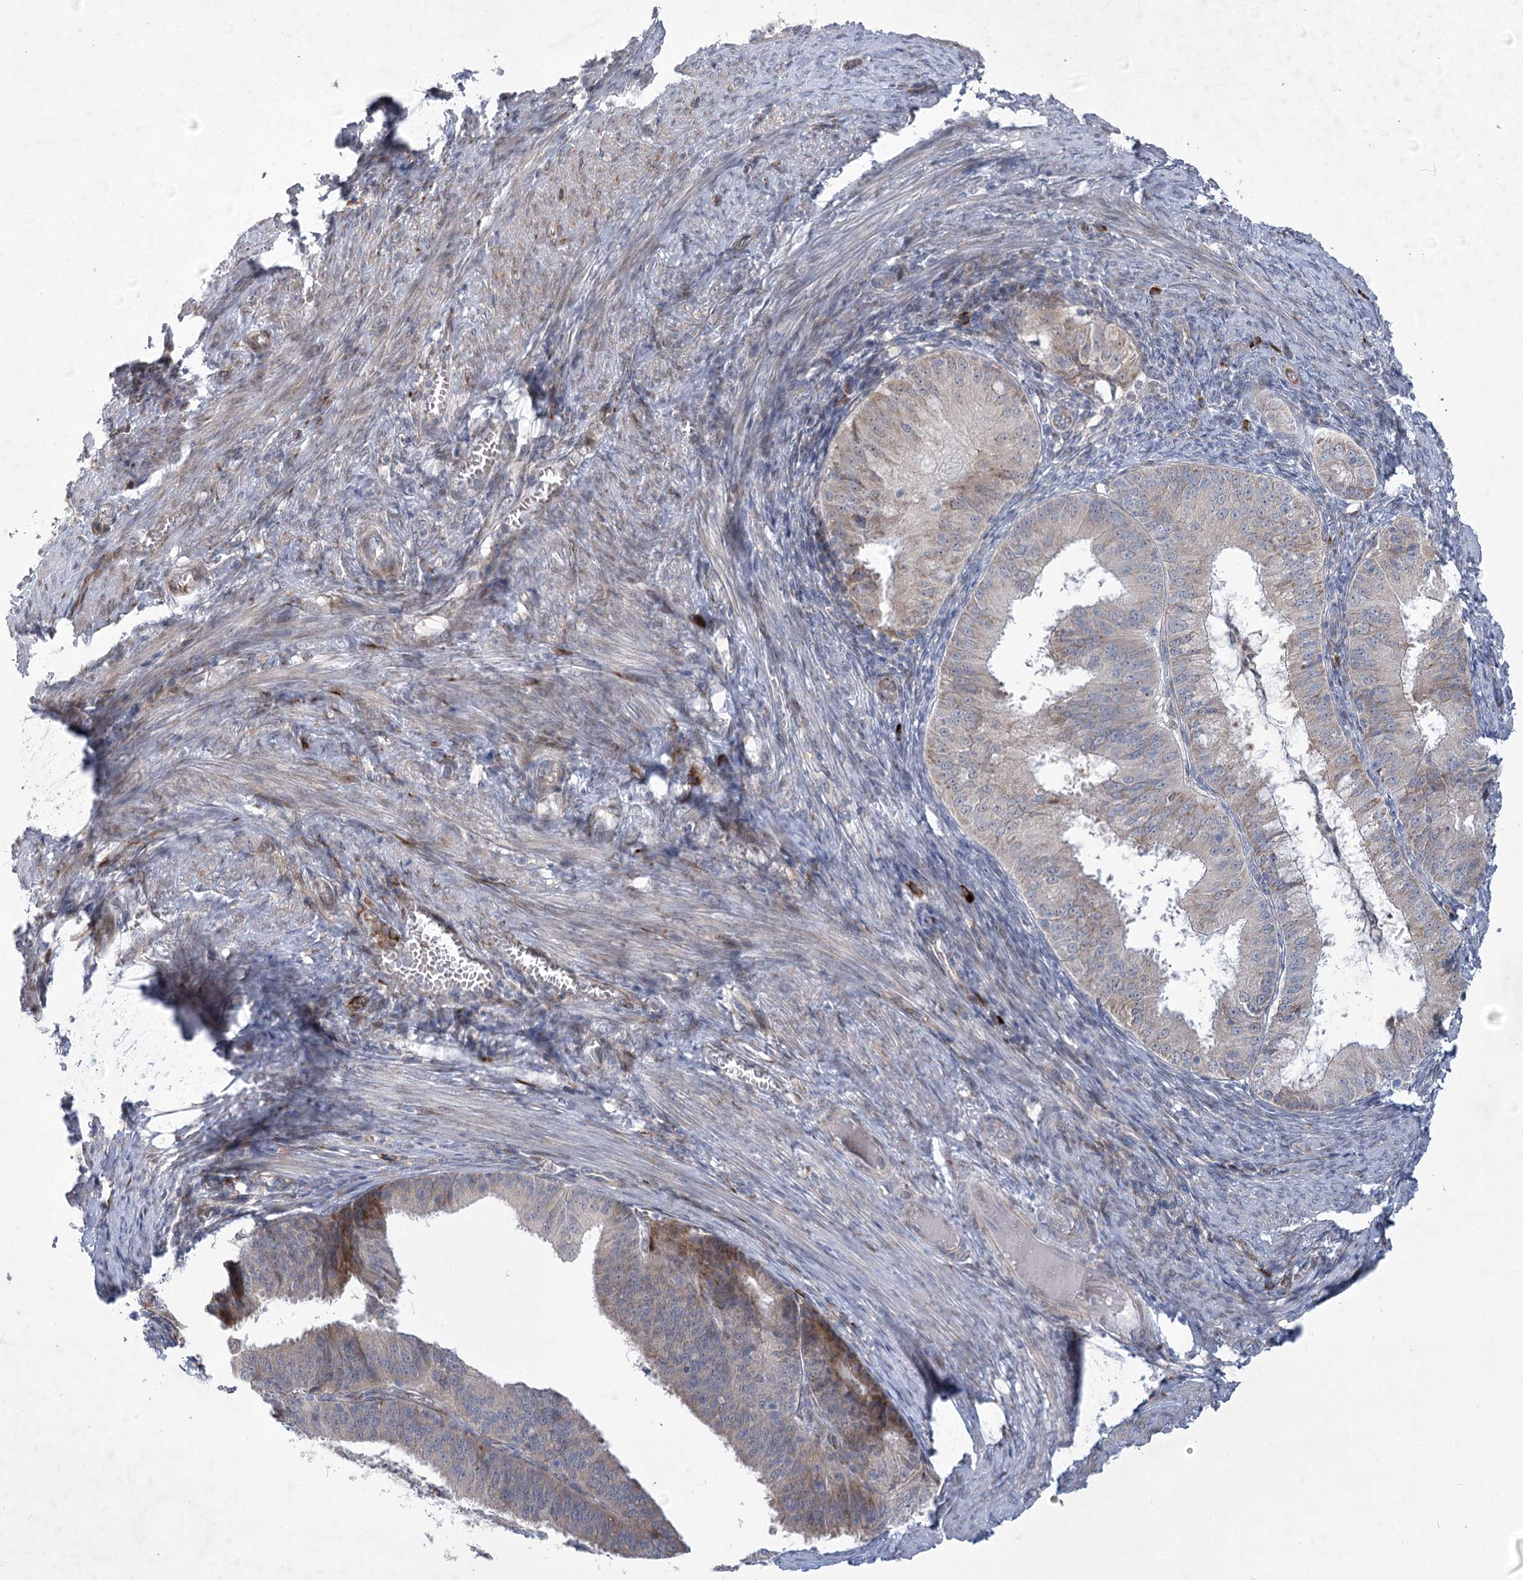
{"staining": {"intensity": "negative", "quantity": "none", "location": "none"}, "tissue": "endometrial cancer", "cell_type": "Tumor cells", "image_type": "cancer", "snomed": [{"axis": "morphology", "description": "Adenocarcinoma, NOS"}, {"axis": "topography", "description": "Endometrium"}], "caption": "Endometrial cancer was stained to show a protein in brown. There is no significant staining in tumor cells. (IHC, brightfield microscopy, high magnification).", "gene": "GCNT4", "patient": {"sex": "female", "age": 51}}